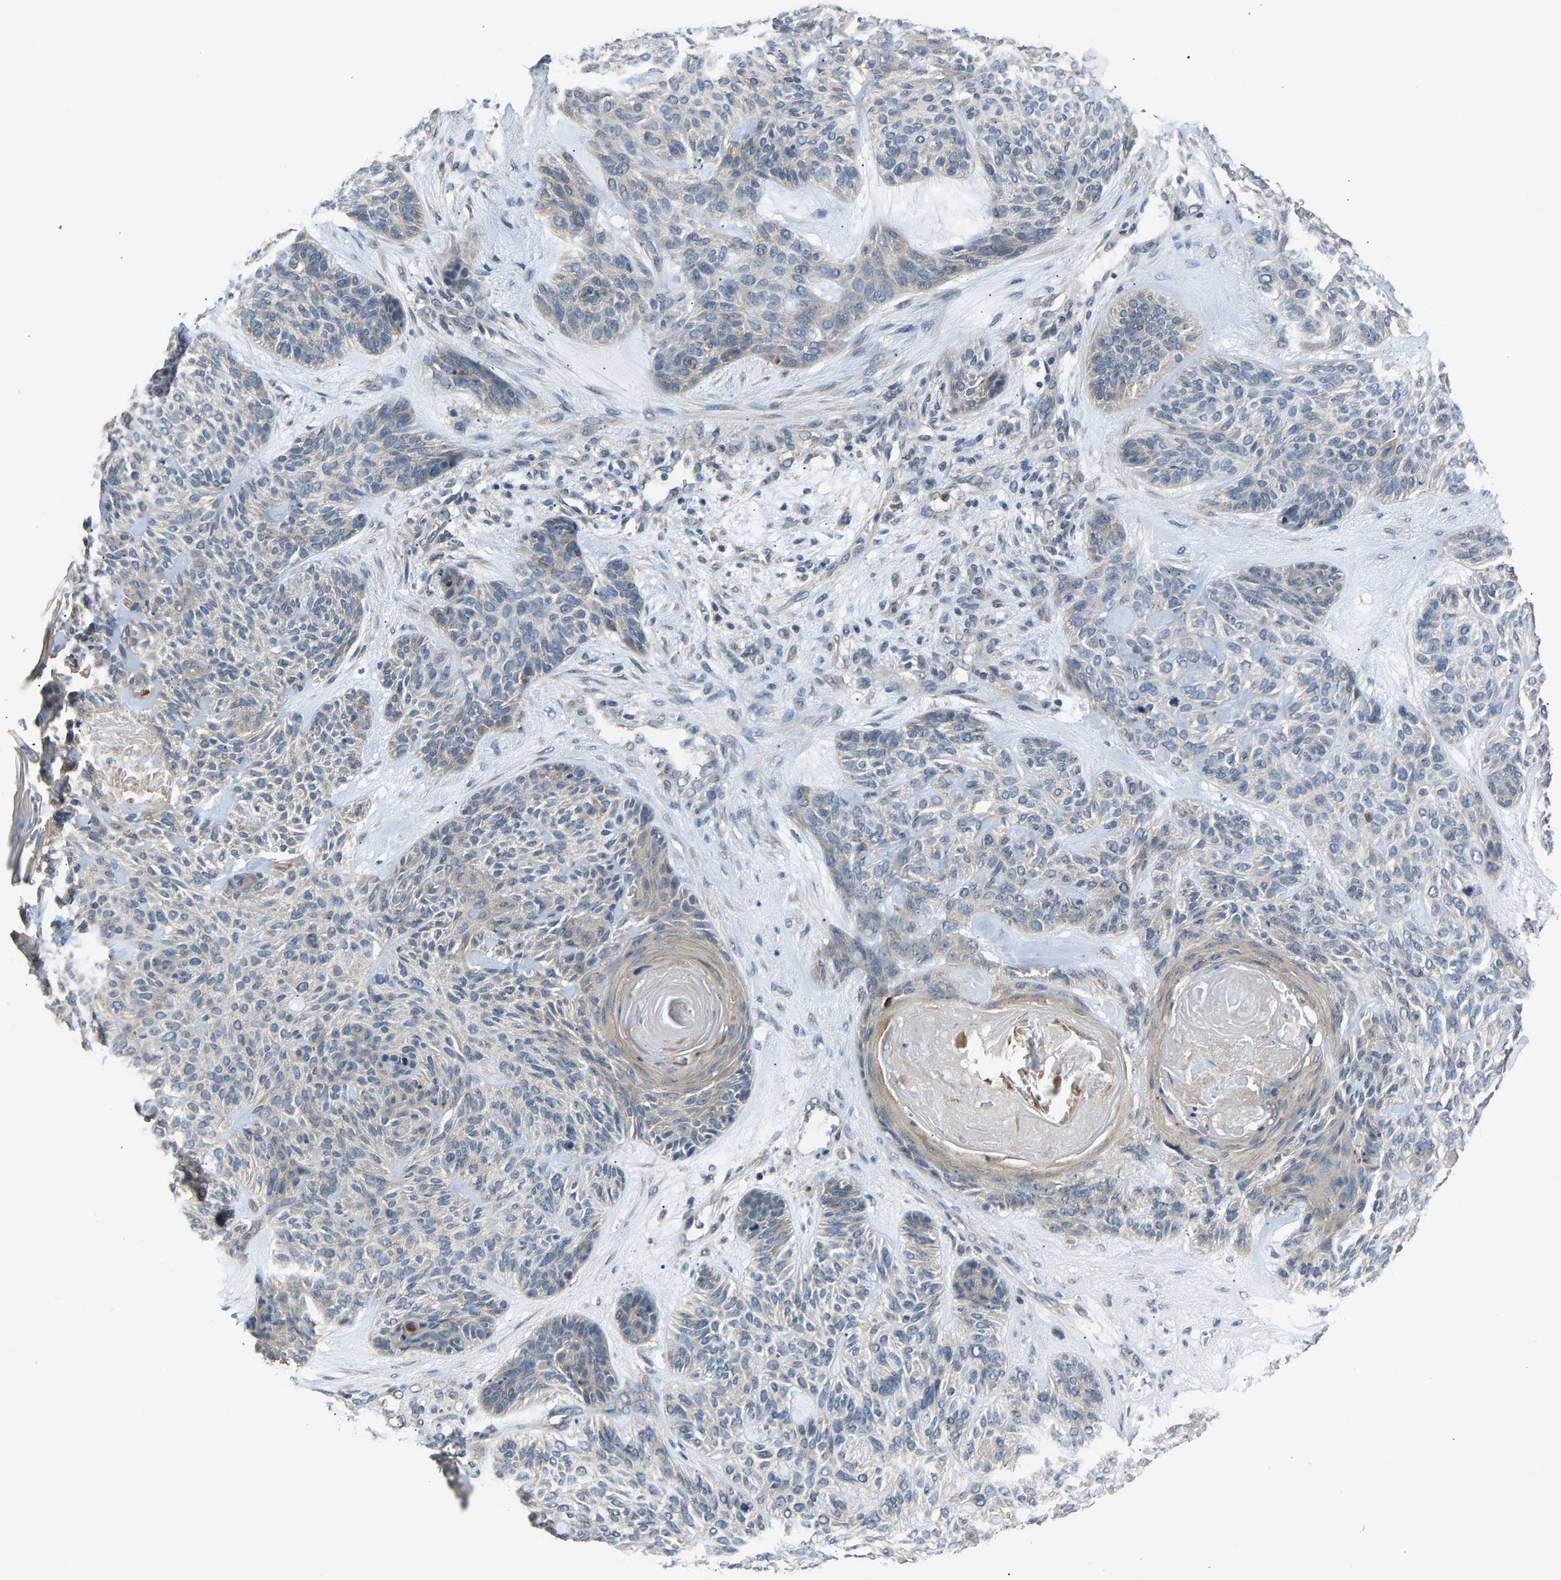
{"staining": {"intensity": "weak", "quantity": "<25%", "location": "cytoplasmic/membranous"}, "tissue": "skin cancer", "cell_type": "Tumor cells", "image_type": "cancer", "snomed": [{"axis": "morphology", "description": "Basal cell carcinoma"}, {"axis": "topography", "description": "Skin"}], "caption": "High magnification brightfield microscopy of skin basal cell carcinoma stained with DAB (brown) and counterstained with hematoxylin (blue): tumor cells show no significant expression.", "gene": "ABCC9", "patient": {"sex": "male", "age": 55}}